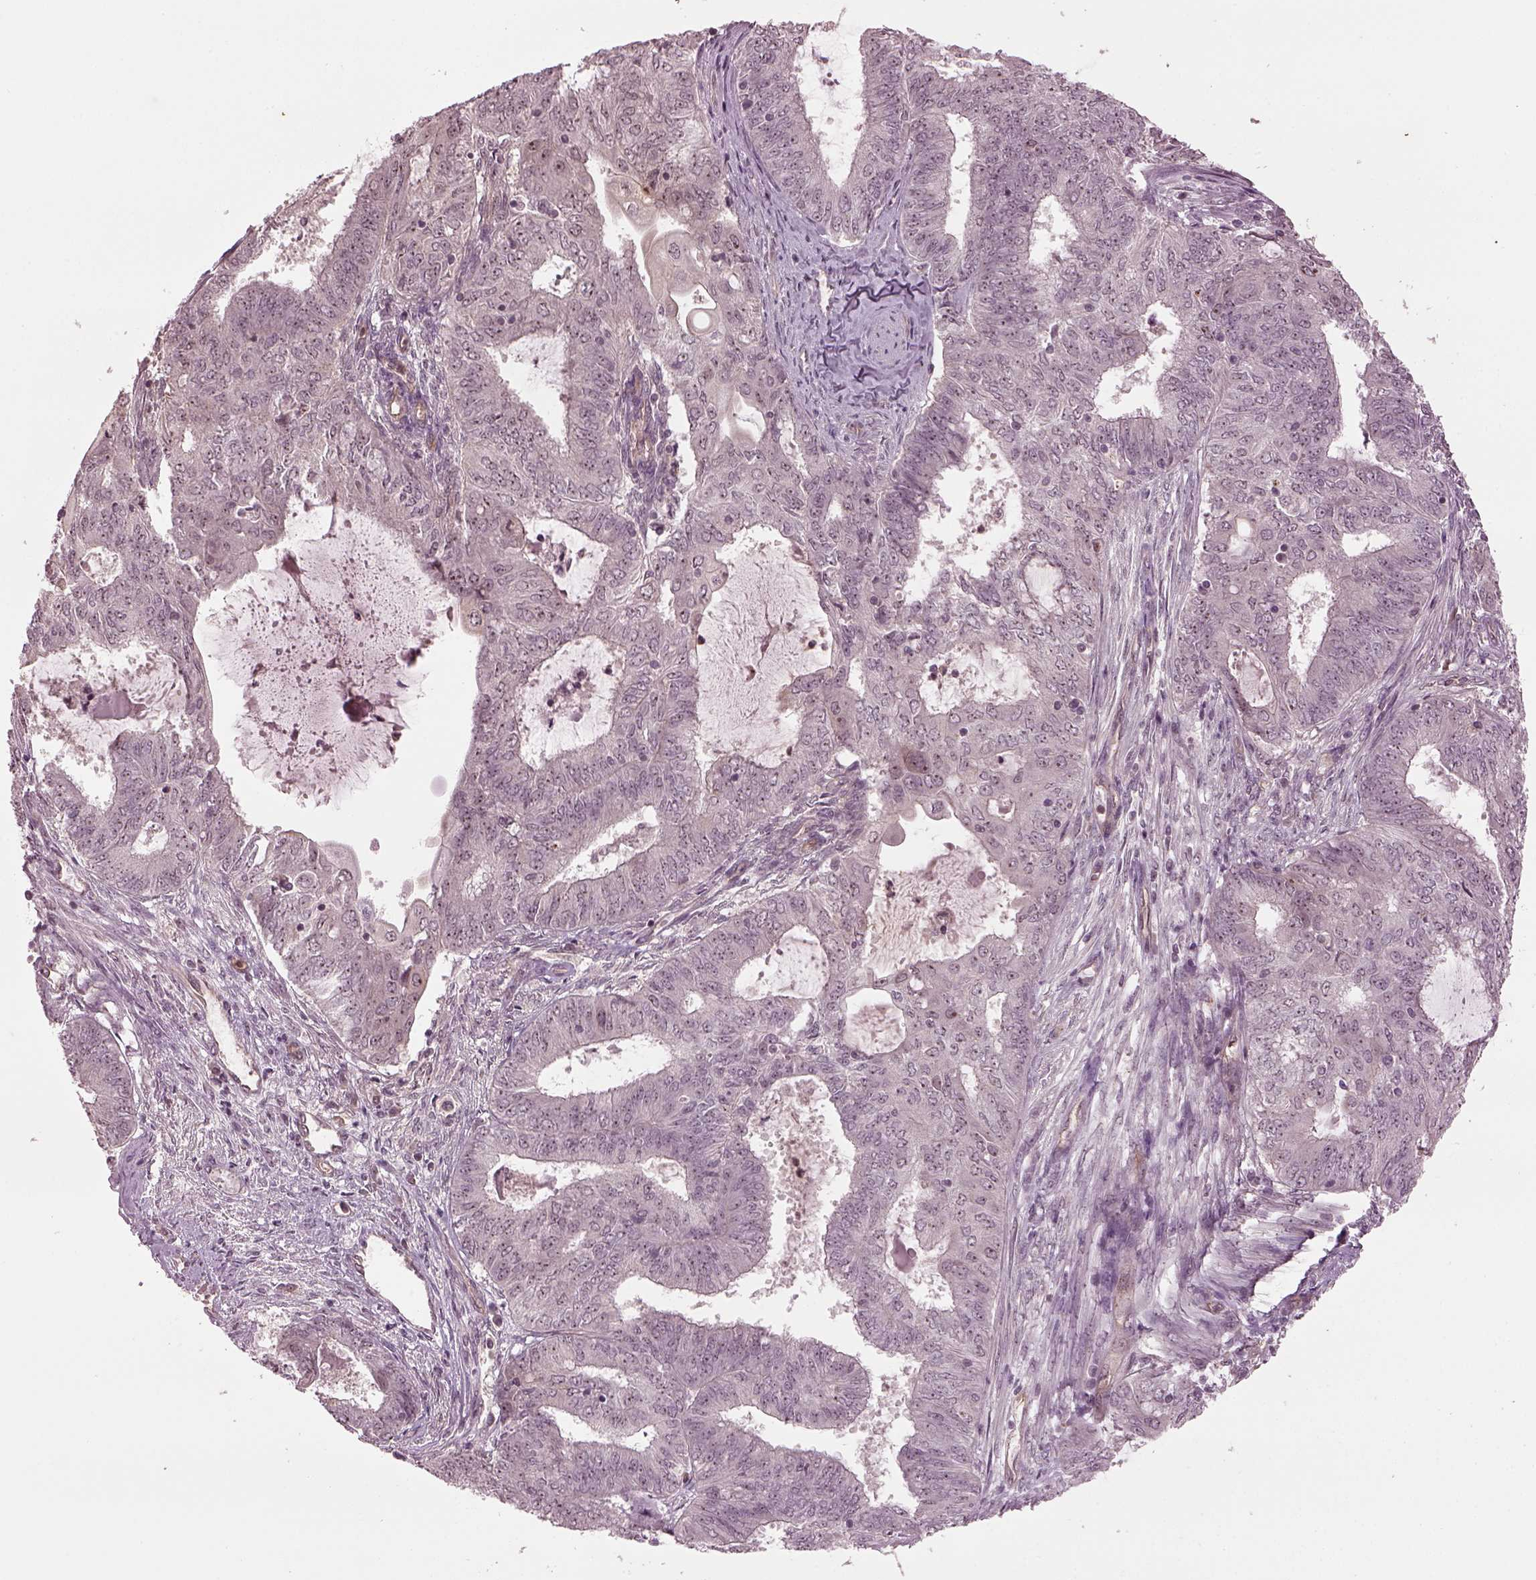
{"staining": {"intensity": "moderate", "quantity": "25%-75%", "location": "nuclear"}, "tissue": "endometrial cancer", "cell_type": "Tumor cells", "image_type": "cancer", "snomed": [{"axis": "morphology", "description": "Adenocarcinoma, NOS"}, {"axis": "topography", "description": "Endometrium"}], "caption": "This micrograph demonstrates immunohistochemistry (IHC) staining of human endometrial adenocarcinoma, with medium moderate nuclear positivity in approximately 25%-75% of tumor cells.", "gene": "GNRH1", "patient": {"sex": "female", "age": 62}}